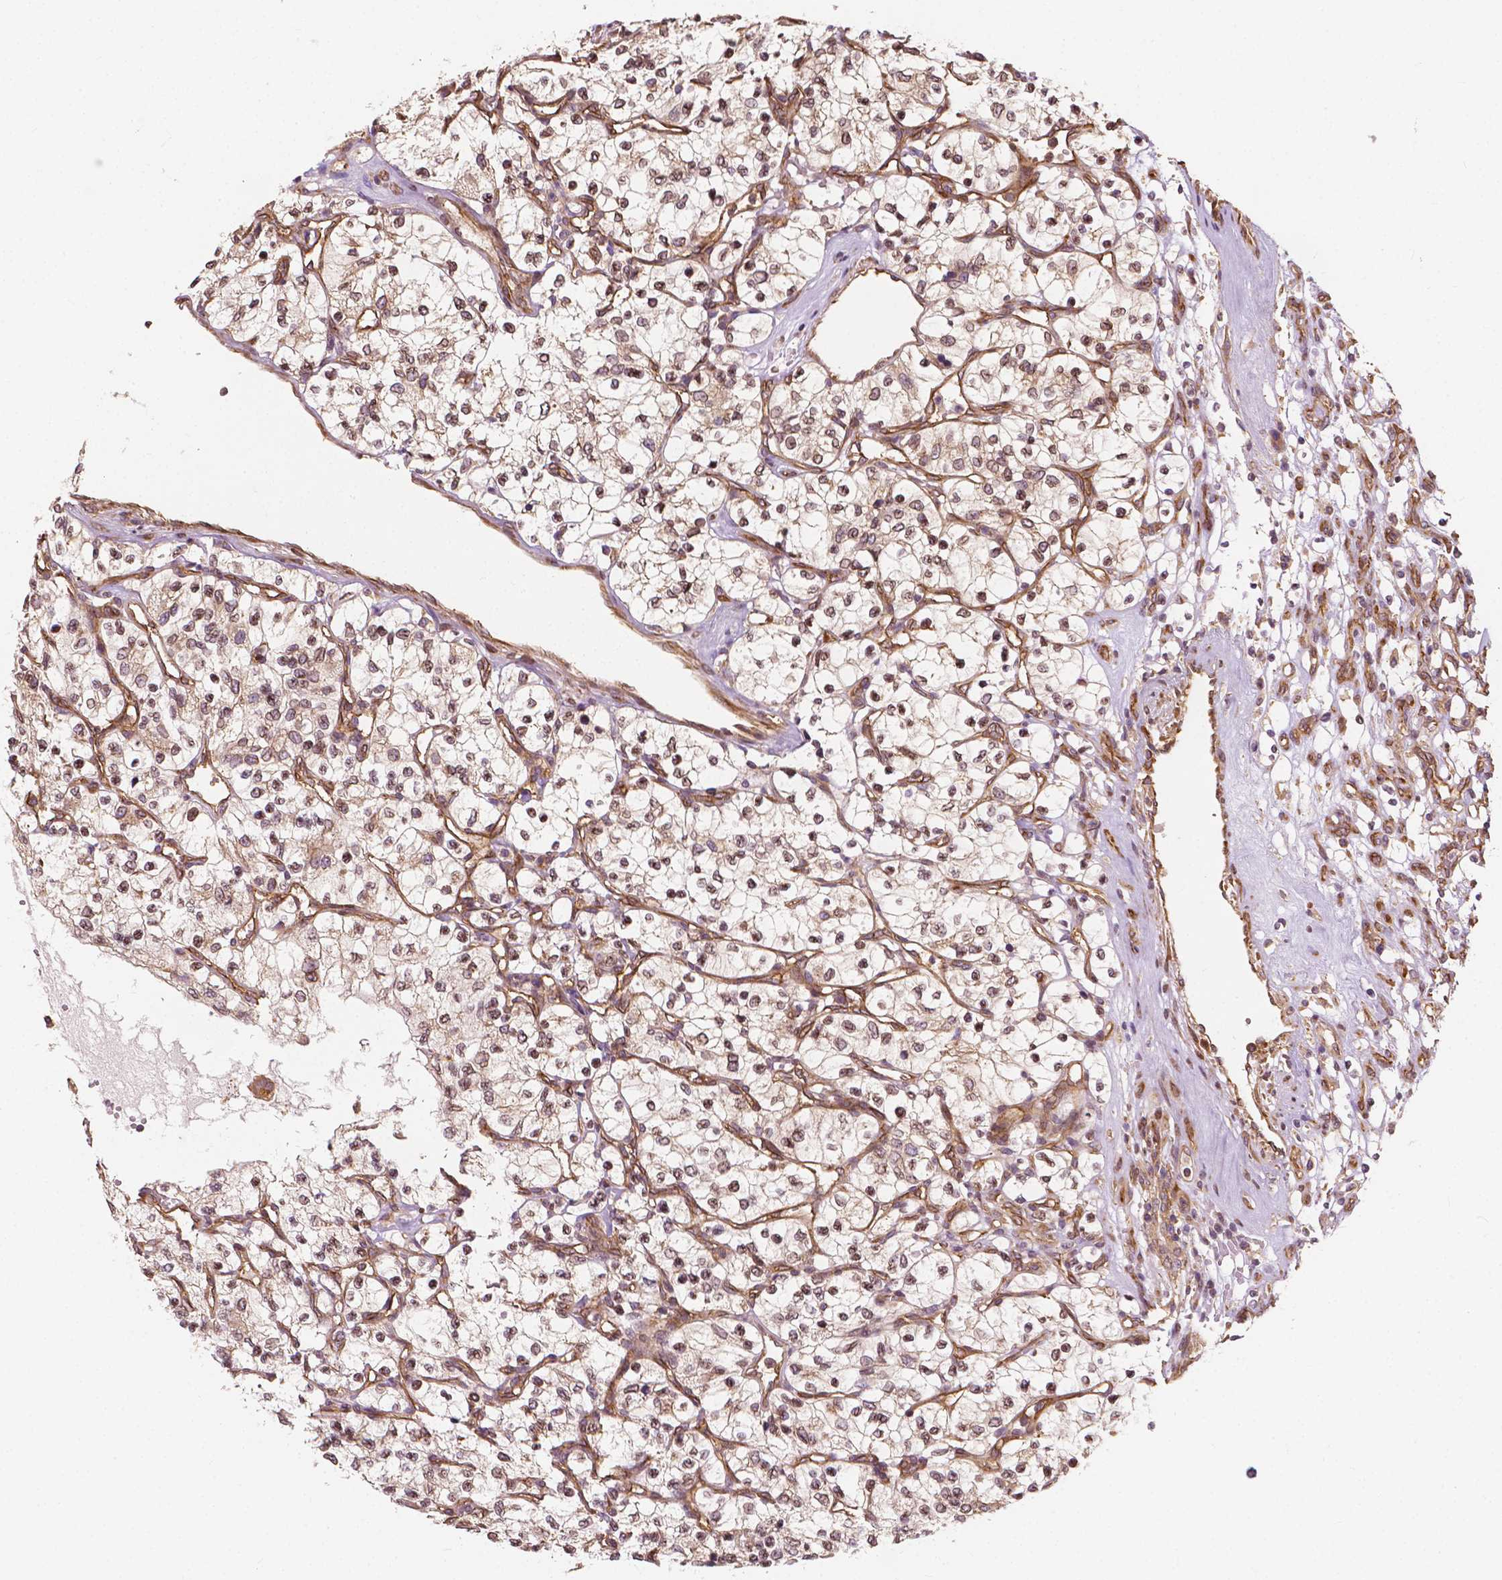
{"staining": {"intensity": "moderate", "quantity": ">75%", "location": "cytoplasmic/membranous,nuclear"}, "tissue": "renal cancer", "cell_type": "Tumor cells", "image_type": "cancer", "snomed": [{"axis": "morphology", "description": "Adenocarcinoma, NOS"}, {"axis": "topography", "description": "Kidney"}], "caption": "Human renal cancer stained with a brown dye exhibits moderate cytoplasmic/membranous and nuclear positive expression in about >75% of tumor cells.", "gene": "G3BP1", "patient": {"sex": "female", "age": 69}}